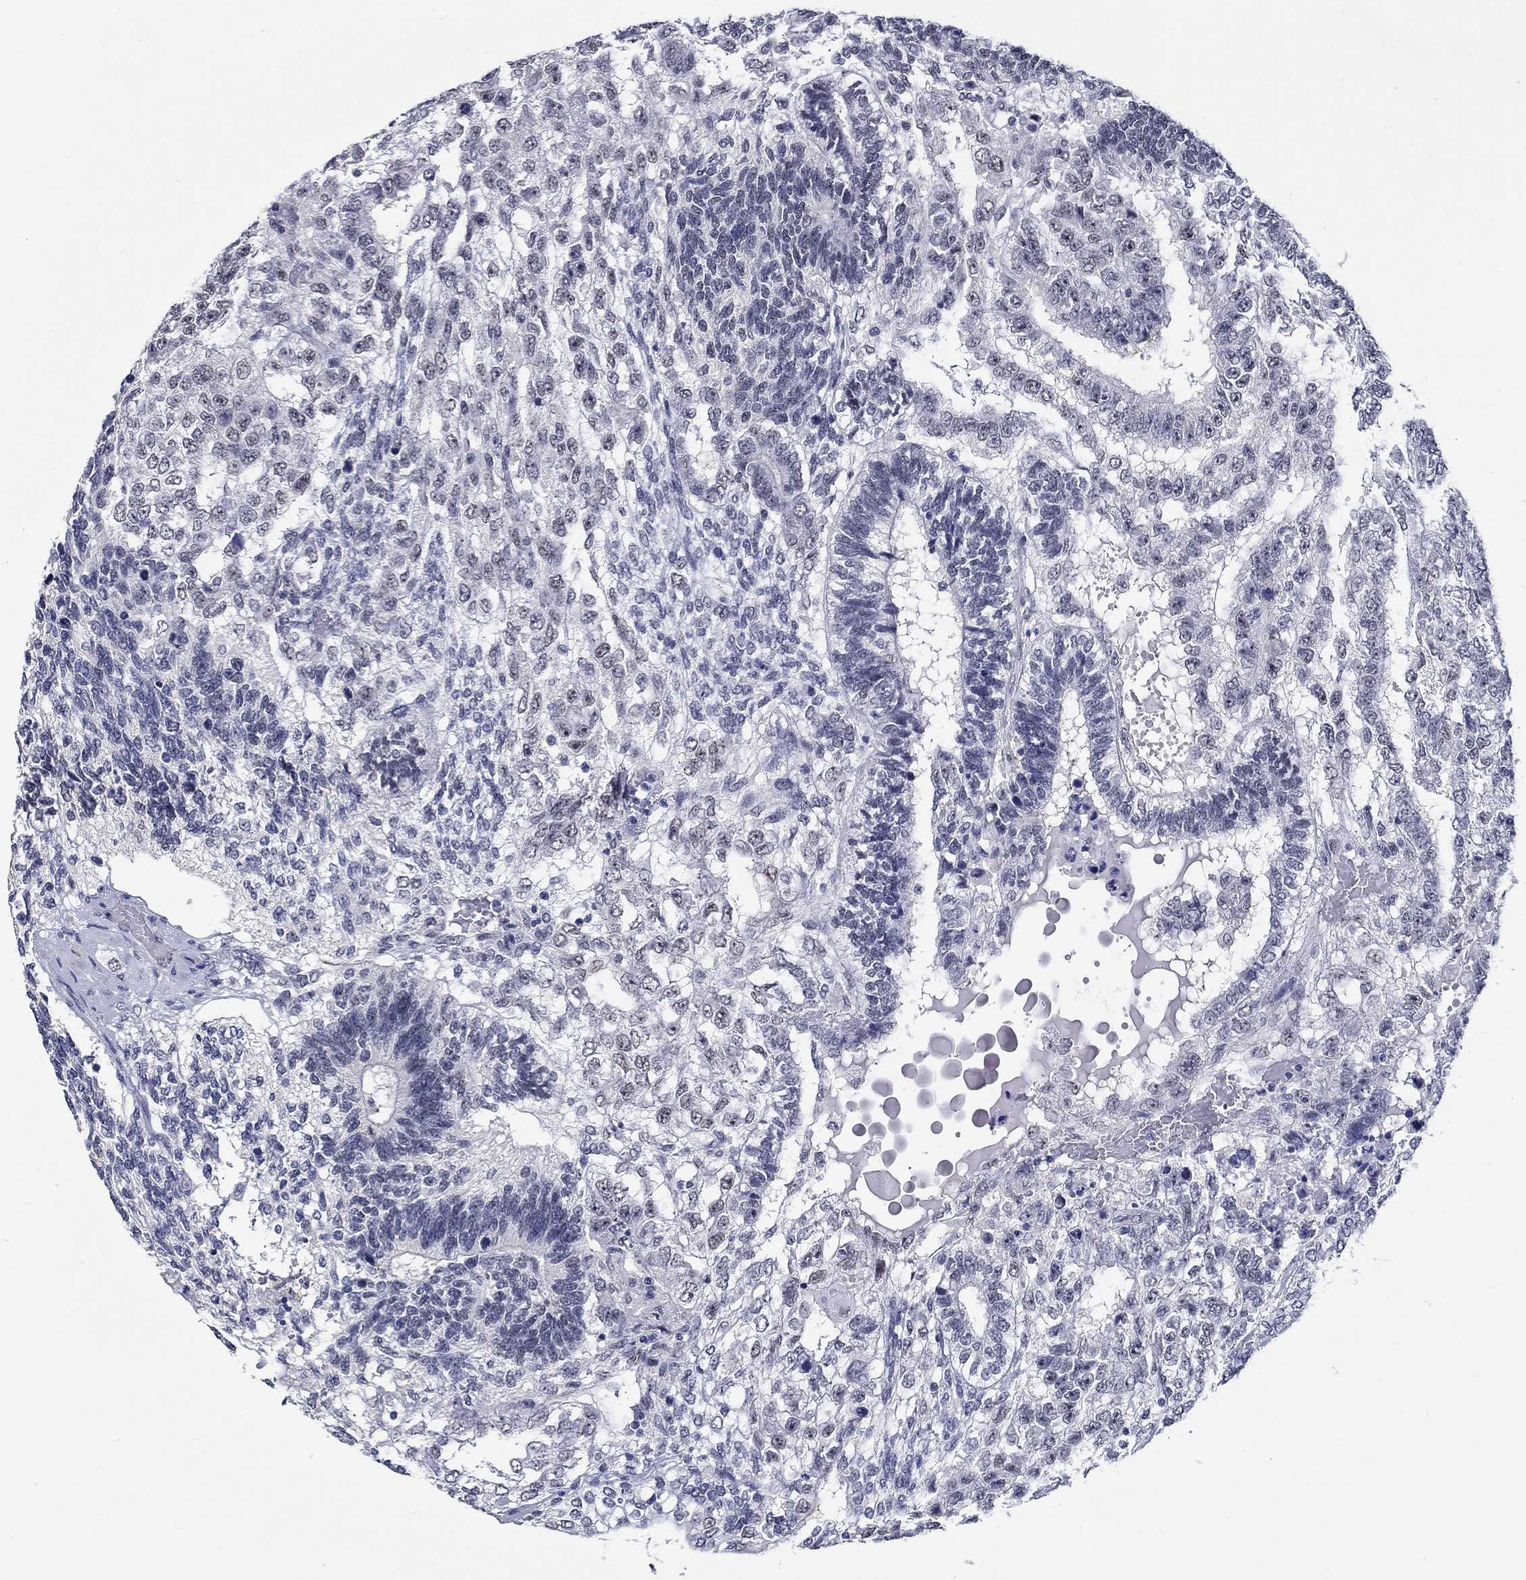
{"staining": {"intensity": "negative", "quantity": "none", "location": "none"}, "tissue": "testis cancer", "cell_type": "Tumor cells", "image_type": "cancer", "snomed": [{"axis": "morphology", "description": "Seminoma, NOS"}, {"axis": "morphology", "description": "Carcinoma, Embryonal, NOS"}, {"axis": "topography", "description": "Testis"}], "caption": "DAB (3,3'-diaminobenzidine) immunohistochemical staining of embryonal carcinoma (testis) demonstrates no significant expression in tumor cells. Nuclei are stained in blue.", "gene": "GRIN1", "patient": {"sex": "male", "age": 41}}